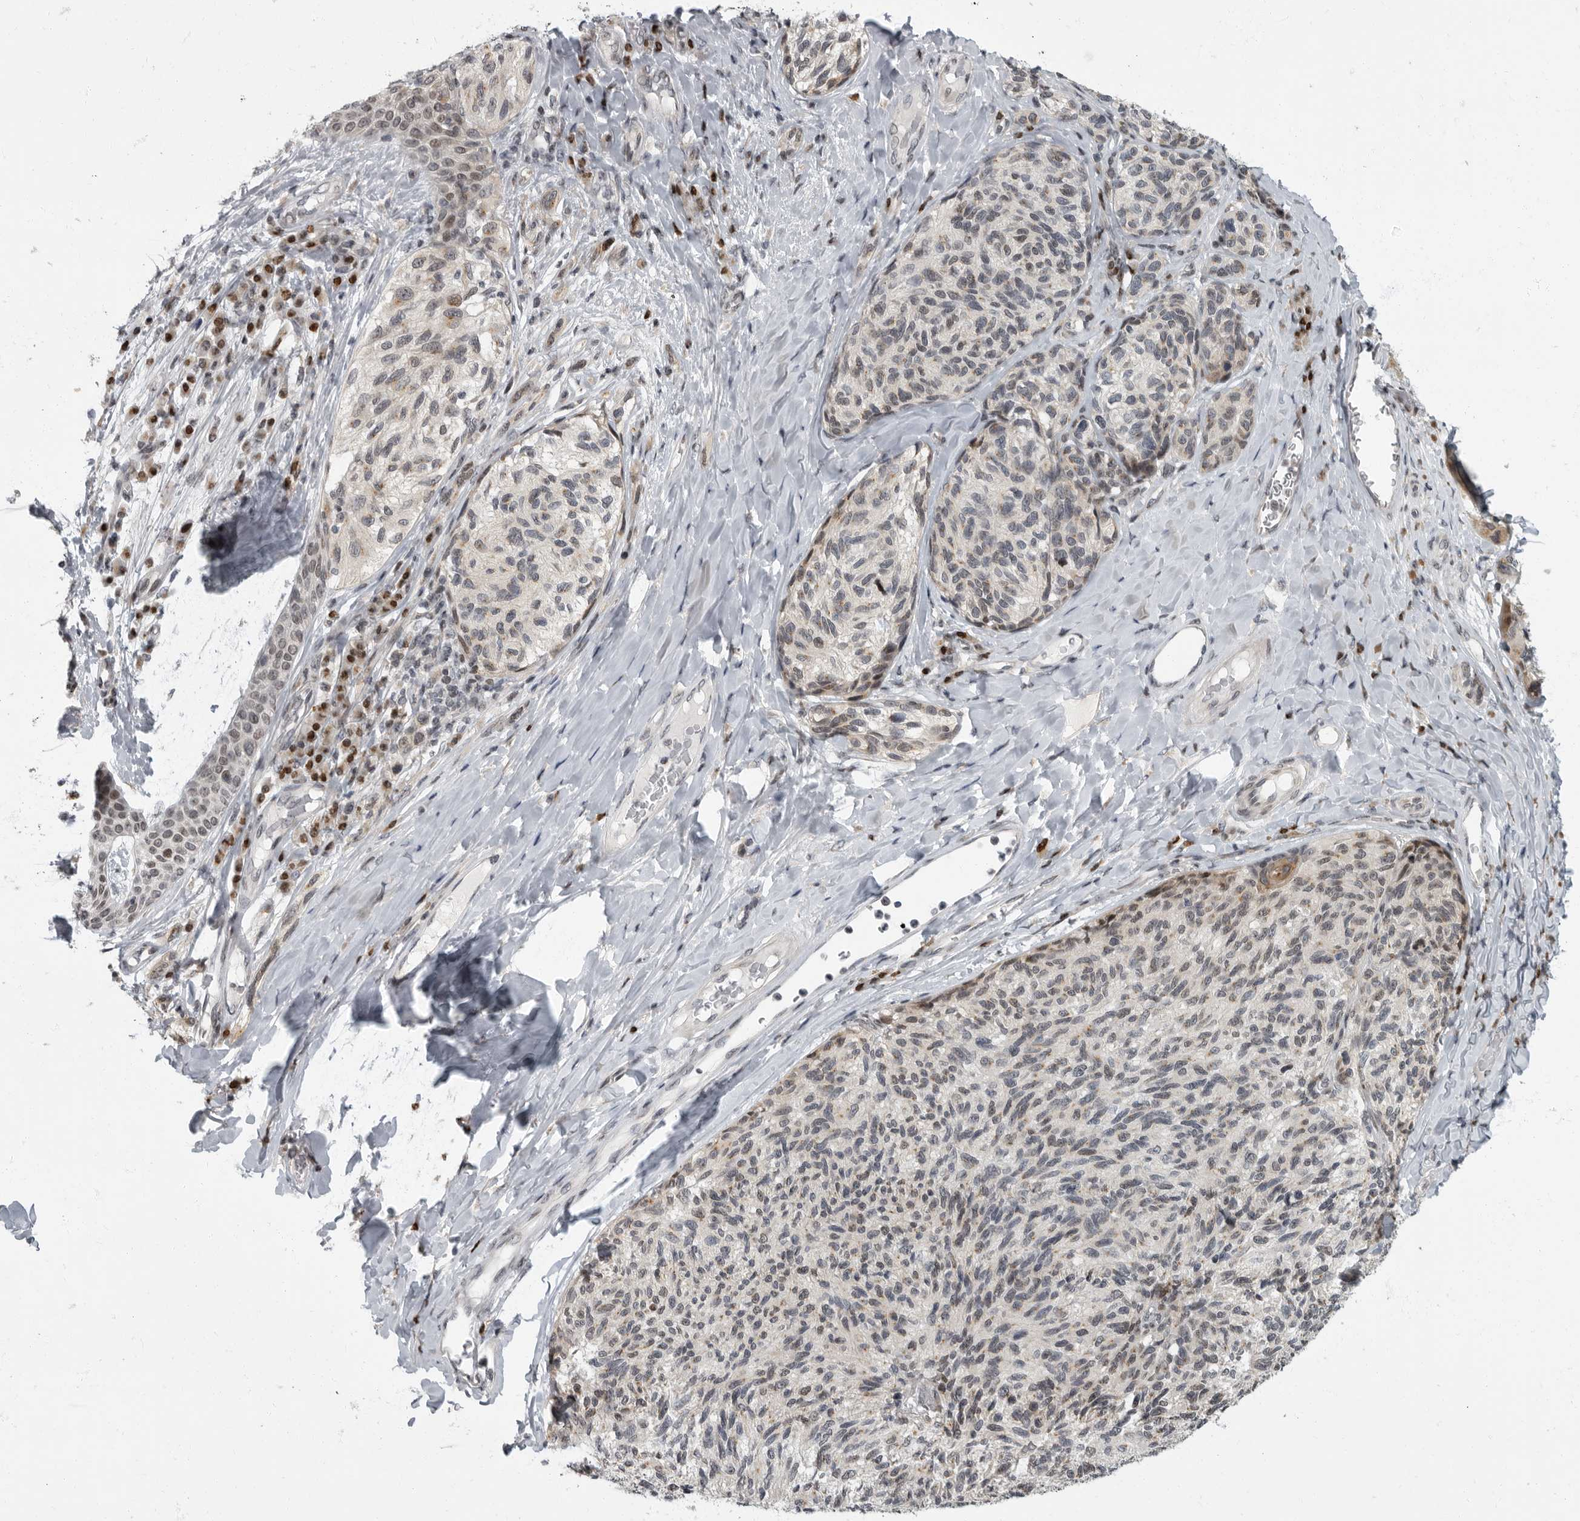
{"staining": {"intensity": "weak", "quantity": "25%-75%", "location": "cytoplasmic/membranous,nuclear"}, "tissue": "melanoma", "cell_type": "Tumor cells", "image_type": "cancer", "snomed": [{"axis": "morphology", "description": "Malignant melanoma, NOS"}, {"axis": "topography", "description": "Skin"}], "caption": "Immunohistochemistry (IHC) histopathology image of neoplastic tissue: malignant melanoma stained using immunohistochemistry (IHC) displays low levels of weak protein expression localized specifically in the cytoplasmic/membranous and nuclear of tumor cells, appearing as a cytoplasmic/membranous and nuclear brown color.", "gene": "EVI5", "patient": {"sex": "female", "age": 73}}